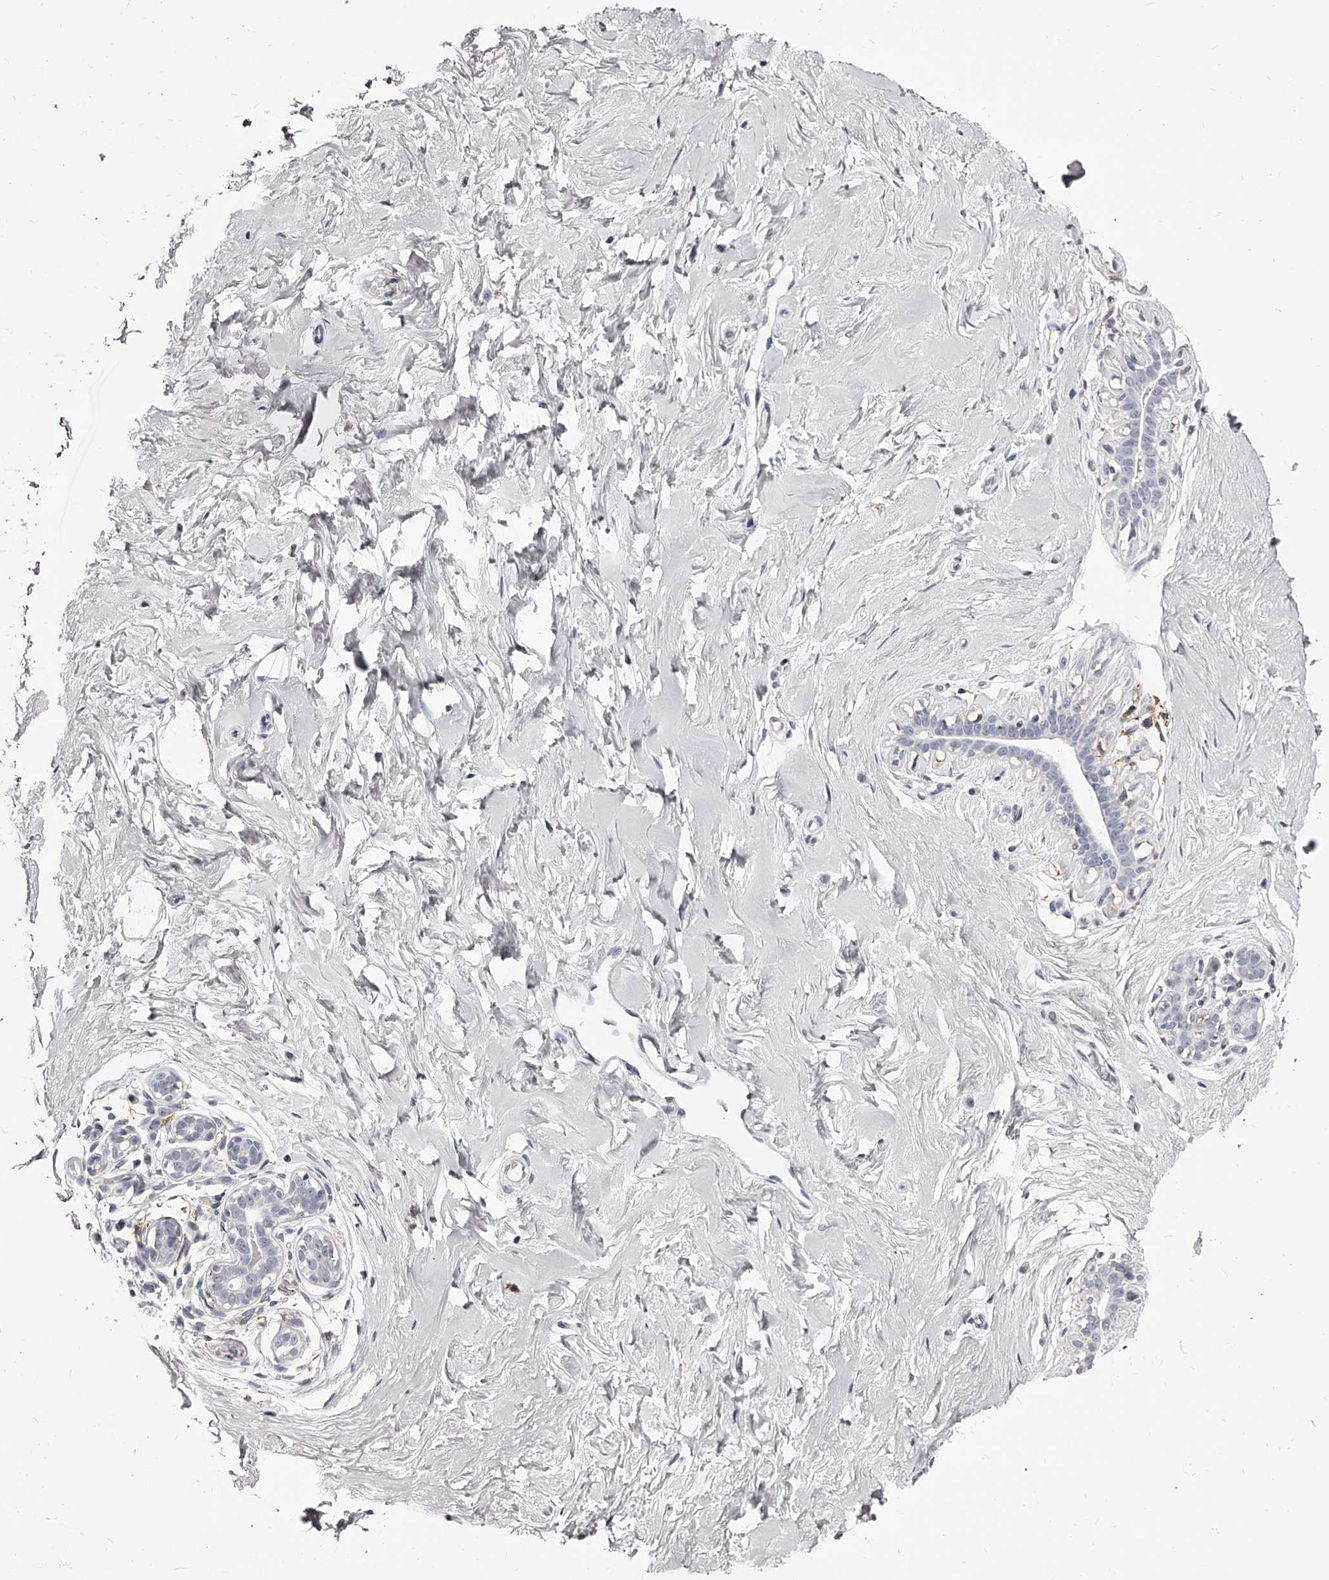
{"staining": {"intensity": "negative", "quantity": "none", "location": "none"}, "tissue": "breast", "cell_type": "Adipocytes", "image_type": "normal", "snomed": [{"axis": "morphology", "description": "Normal tissue, NOS"}, {"axis": "morphology", "description": "Adenoma, NOS"}, {"axis": "topography", "description": "Breast"}], "caption": "Immunohistochemistry photomicrograph of normal human breast stained for a protein (brown), which shows no expression in adipocytes.", "gene": "PACSIN1", "patient": {"sex": "female", "age": 23}}